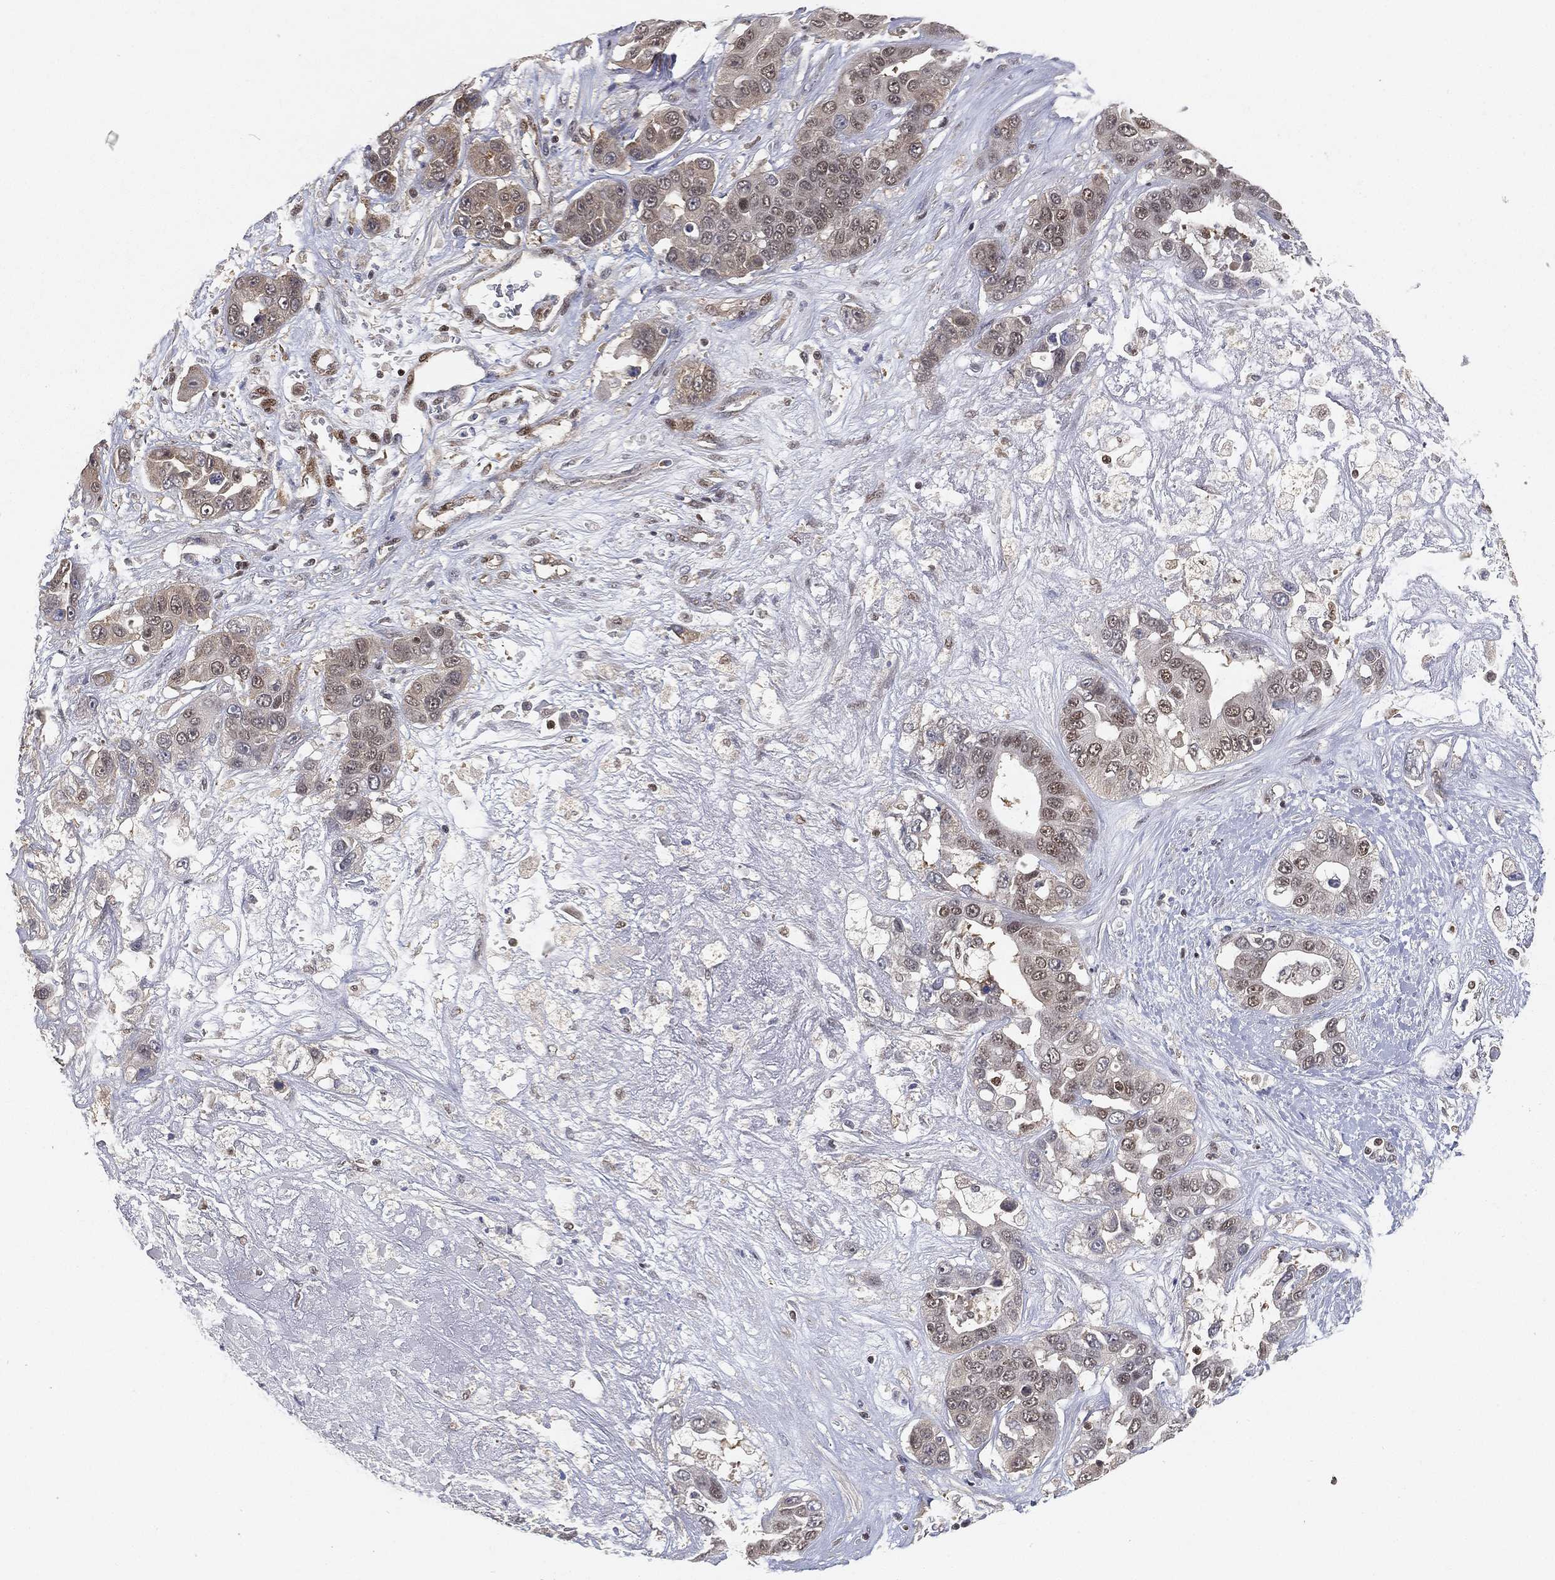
{"staining": {"intensity": "negative", "quantity": "none", "location": "none"}, "tissue": "liver cancer", "cell_type": "Tumor cells", "image_type": "cancer", "snomed": [{"axis": "morphology", "description": "Cholangiocarcinoma"}, {"axis": "topography", "description": "Liver"}], "caption": "There is no significant expression in tumor cells of liver cancer (cholangiocarcinoma).", "gene": "CRTC3", "patient": {"sex": "female", "age": 52}}